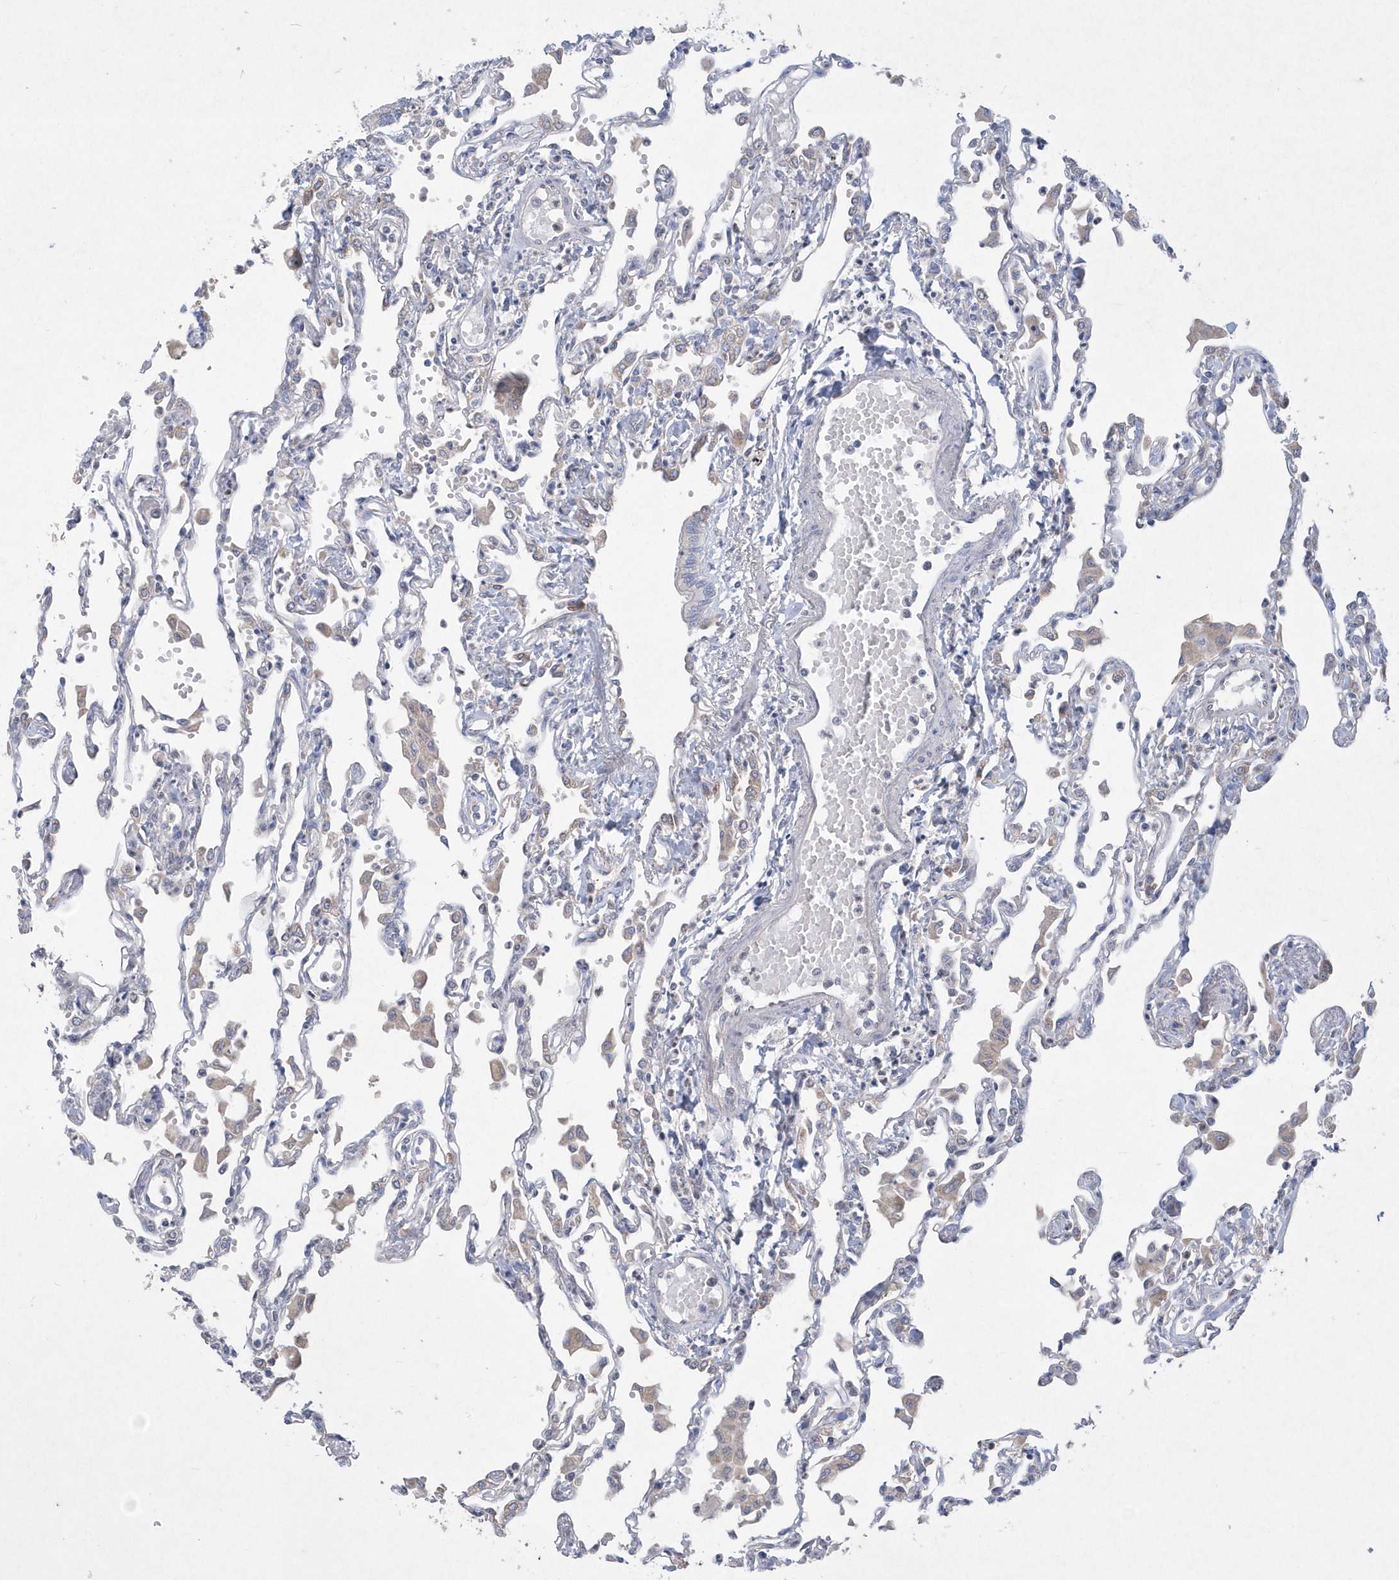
{"staining": {"intensity": "negative", "quantity": "none", "location": "none"}, "tissue": "lung", "cell_type": "Alveolar cells", "image_type": "normal", "snomed": [{"axis": "morphology", "description": "Normal tissue, NOS"}, {"axis": "topography", "description": "Bronchus"}, {"axis": "topography", "description": "Lung"}], "caption": "DAB immunohistochemical staining of benign lung demonstrates no significant positivity in alveolar cells.", "gene": "DGAT1", "patient": {"sex": "female", "age": 49}}